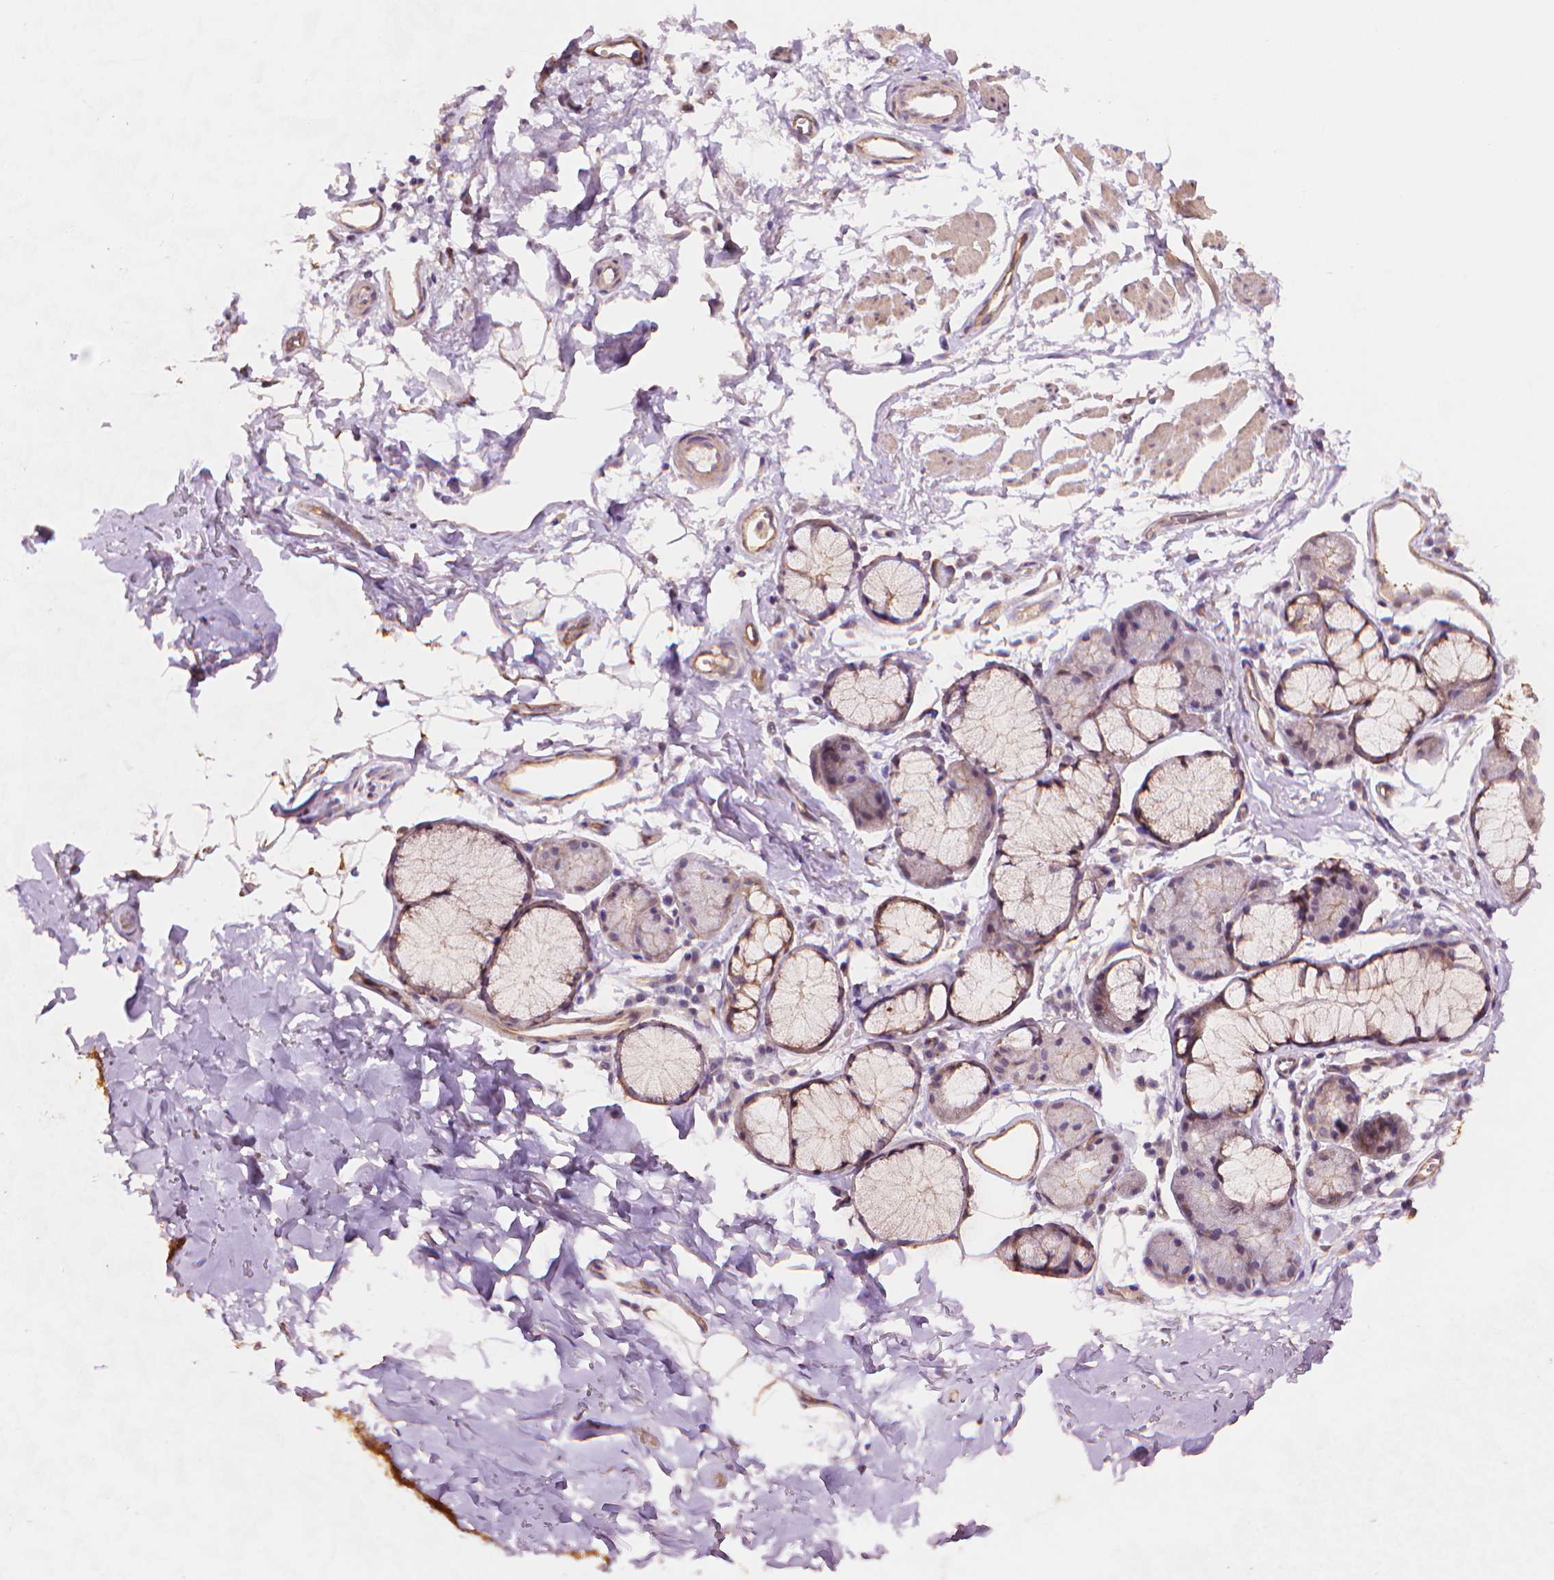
{"staining": {"intensity": "weak", "quantity": "25%-75%", "location": "cytoplasmic/membranous"}, "tissue": "adipose tissue", "cell_type": "Adipocytes", "image_type": "normal", "snomed": [{"axis": "morphology", "description": "Normal tissue, NOS"}, {"axis": "topography", "description": "Cartilage tissue"}, {"axis": "topography", "description": "Bronchus"}], "caption": "Weak cytoplasmic/membranous expression for a protein is present in approximately 25%-75% of adipocytes of benign adipose tissue using IHC.", "gene": "AMMECR1L", "patient": {"sex": "female", "age": 79}}